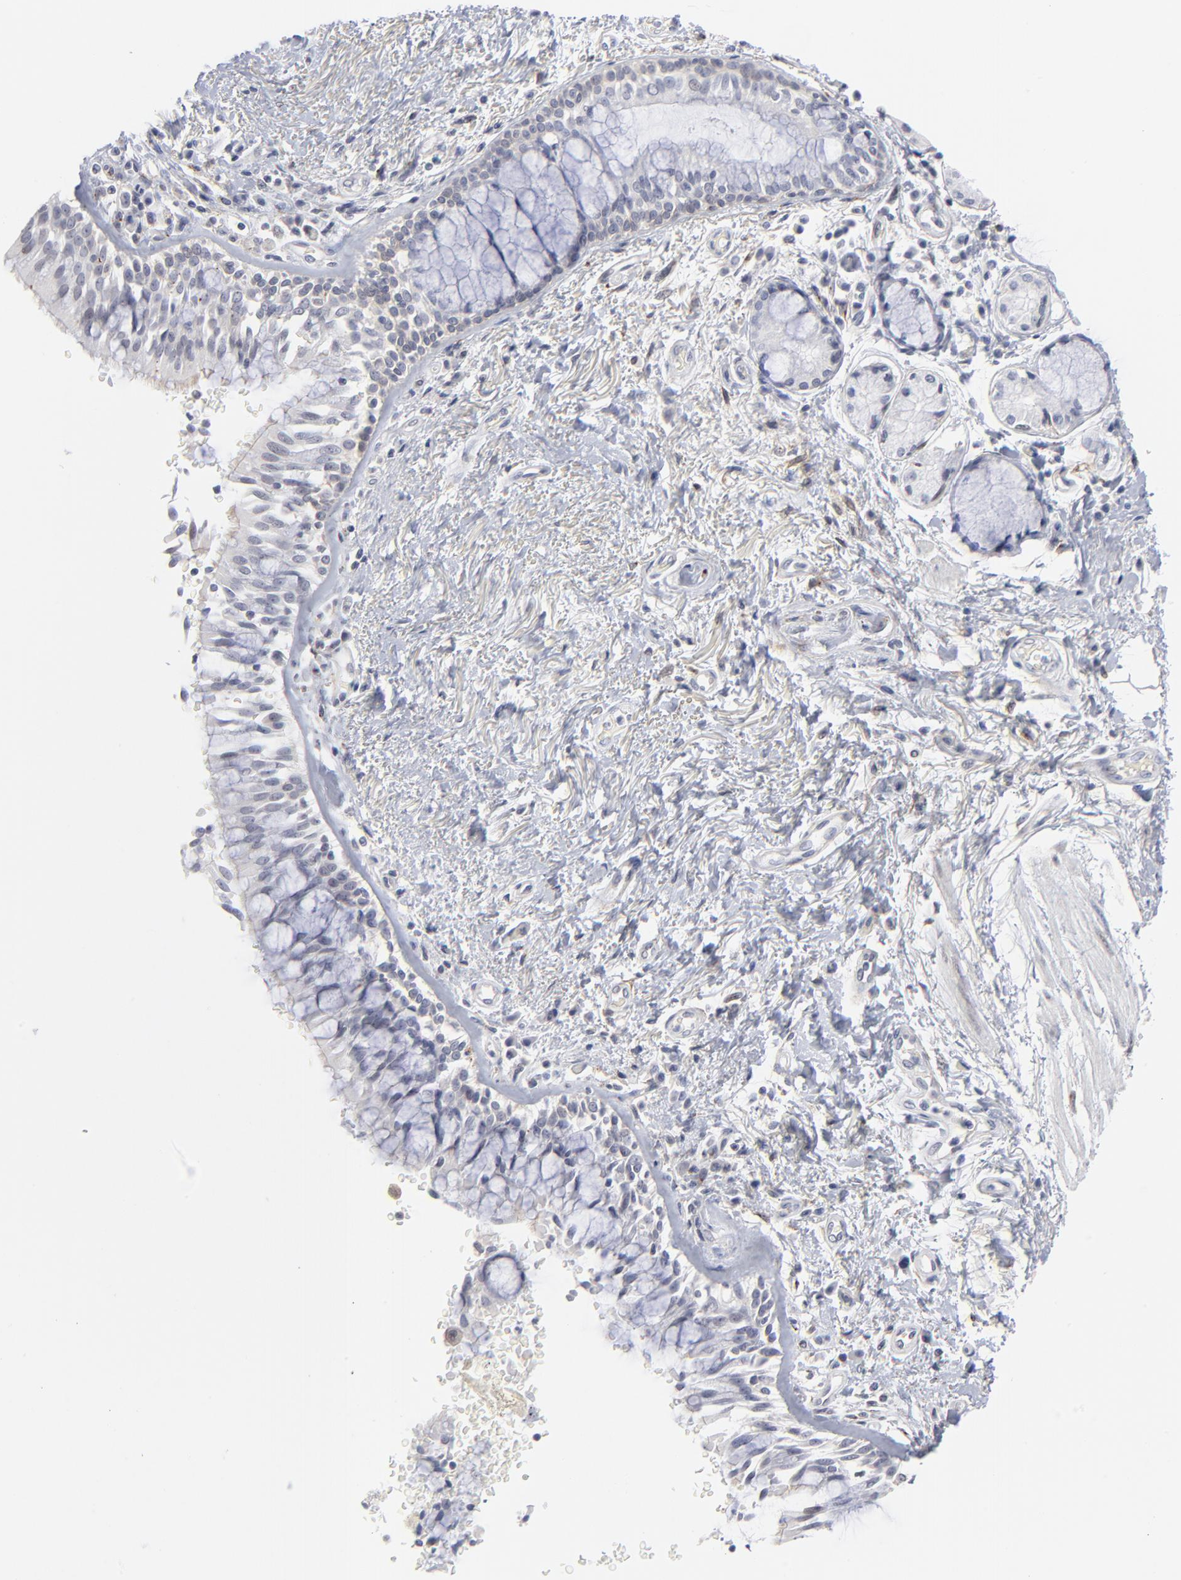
{"staining": {"intensity": "negative", "quantity": "none", "location": "none"}, "tissue": "bronchus", "cell_type": "Respiratory epithelial cells", "image_type": "normal", "snomed": [{"axis": "morphology", "description": "Normal tissue, NOS"}, {"axis": "morphology", "description": "Adenocarcinoma, NOS"}, {"axis": "topography", "description": "Bronchus"}, {"axis": "topography", "description": "Lung"}], "caption": "Respiratory epithelial cells are negative for protein expression in unremarkable human bronchus. Brightfield microscopy of IHC stained with DAB (3,3'-diaminobenzidine) (brown) and hematoxylin (blue), captured at high magnification.", "gene": "AURKA", "patient": {"sex": "male", "age": 71}}